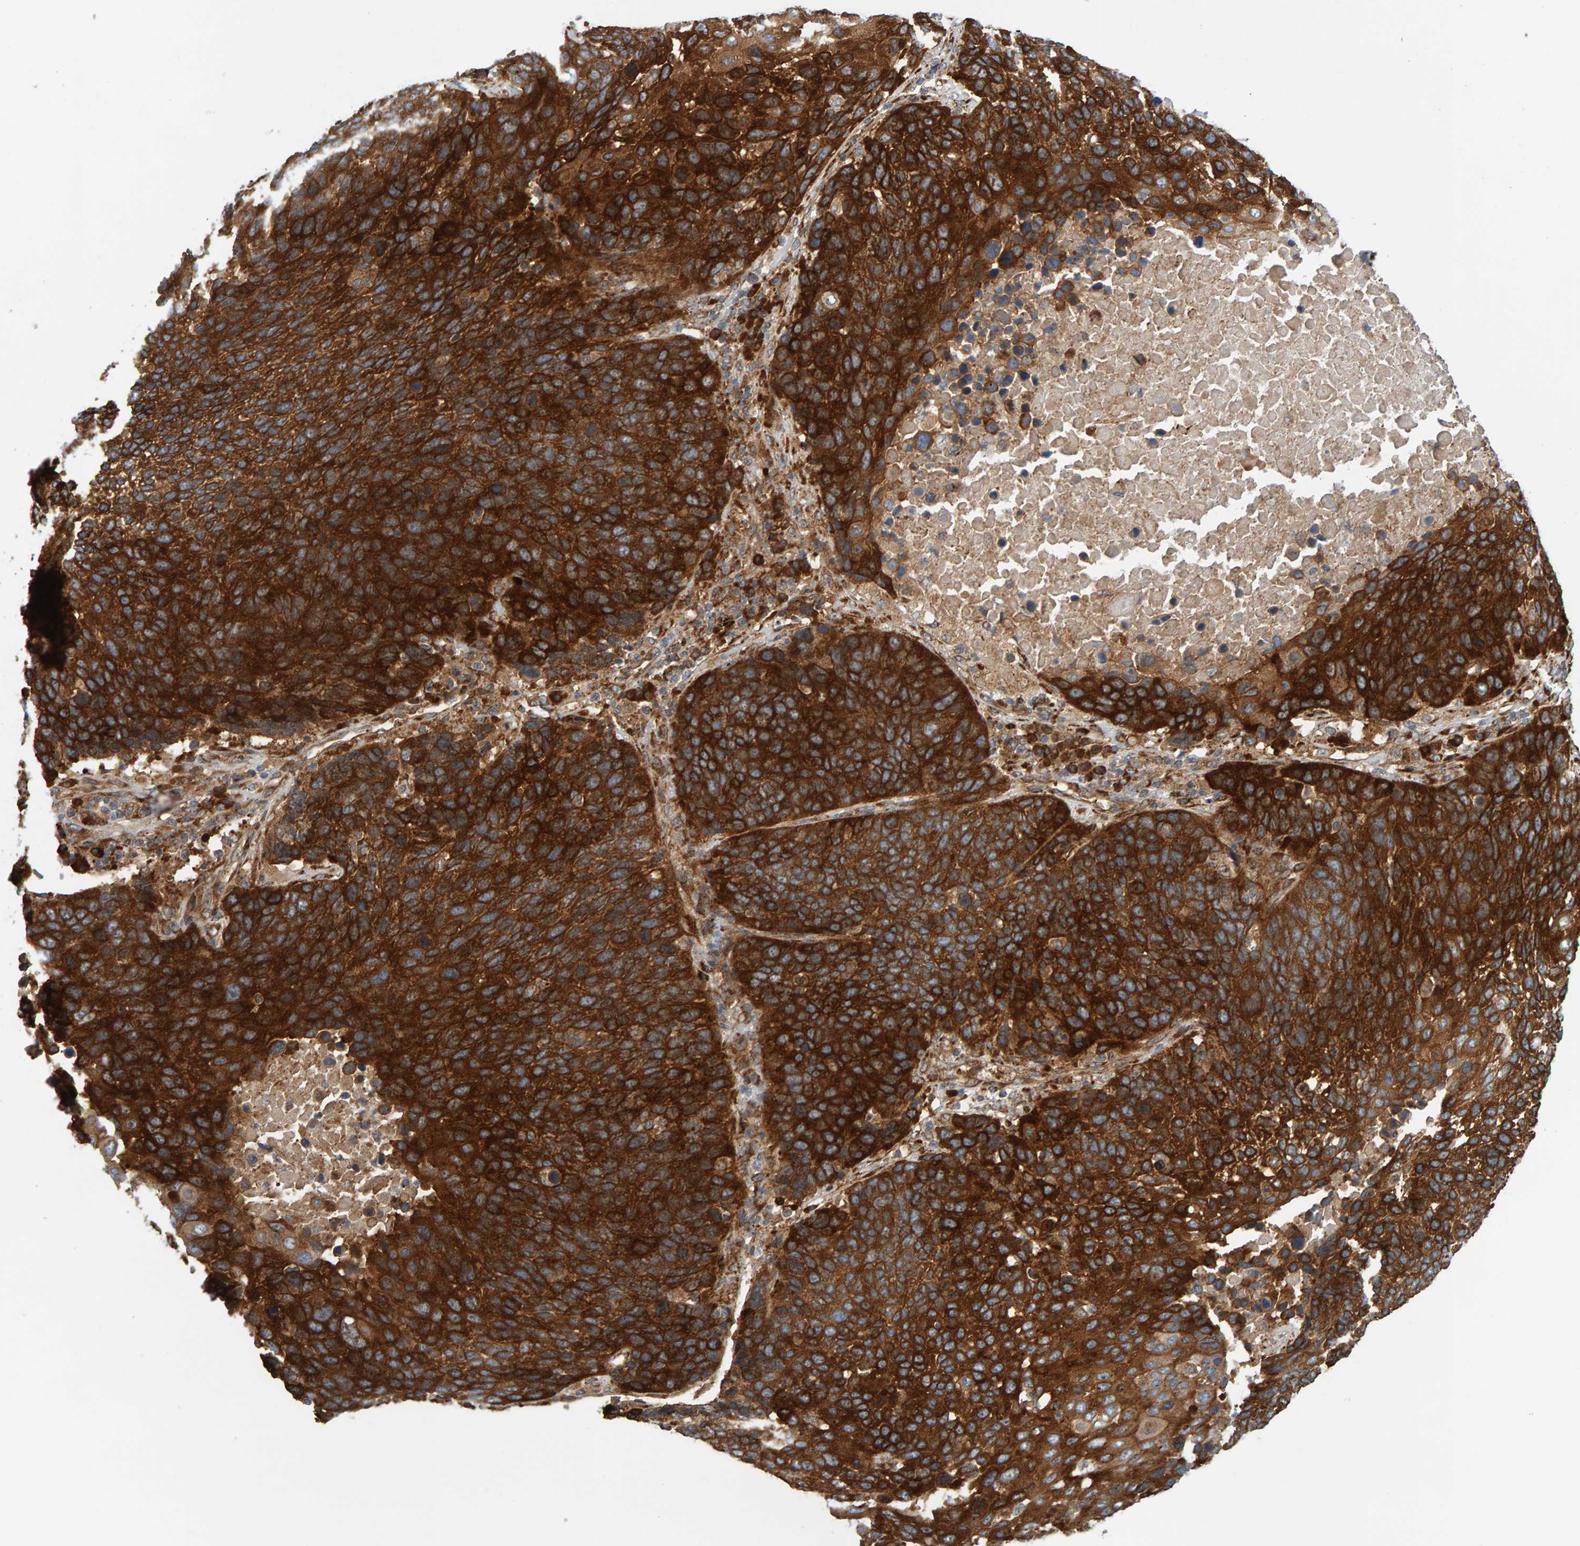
{"staining": {"intensity": "strong", "quantity": ">75%", "location": "cytoplasmic/membranous"}, "tissue": "lung cancer", "cell_type": "Tumor cells", "image_type": "cancer", "snomed": [{"axis": "morphology", "description": "Squamous cell carcinoma, NOS"}, {"axis": "topography", "description": "Lung"}], "caption": "Brown immunohistochemical staining in human lung squamous cell carcinoma shows strong cytoplasmic/membranous expression in approximately >75% of tumor cells. The protein is shown in brown color, while the nuclei are stained blue.", "gene": "BAIAP2", "patient": {"sex": "male", "age": 66}}